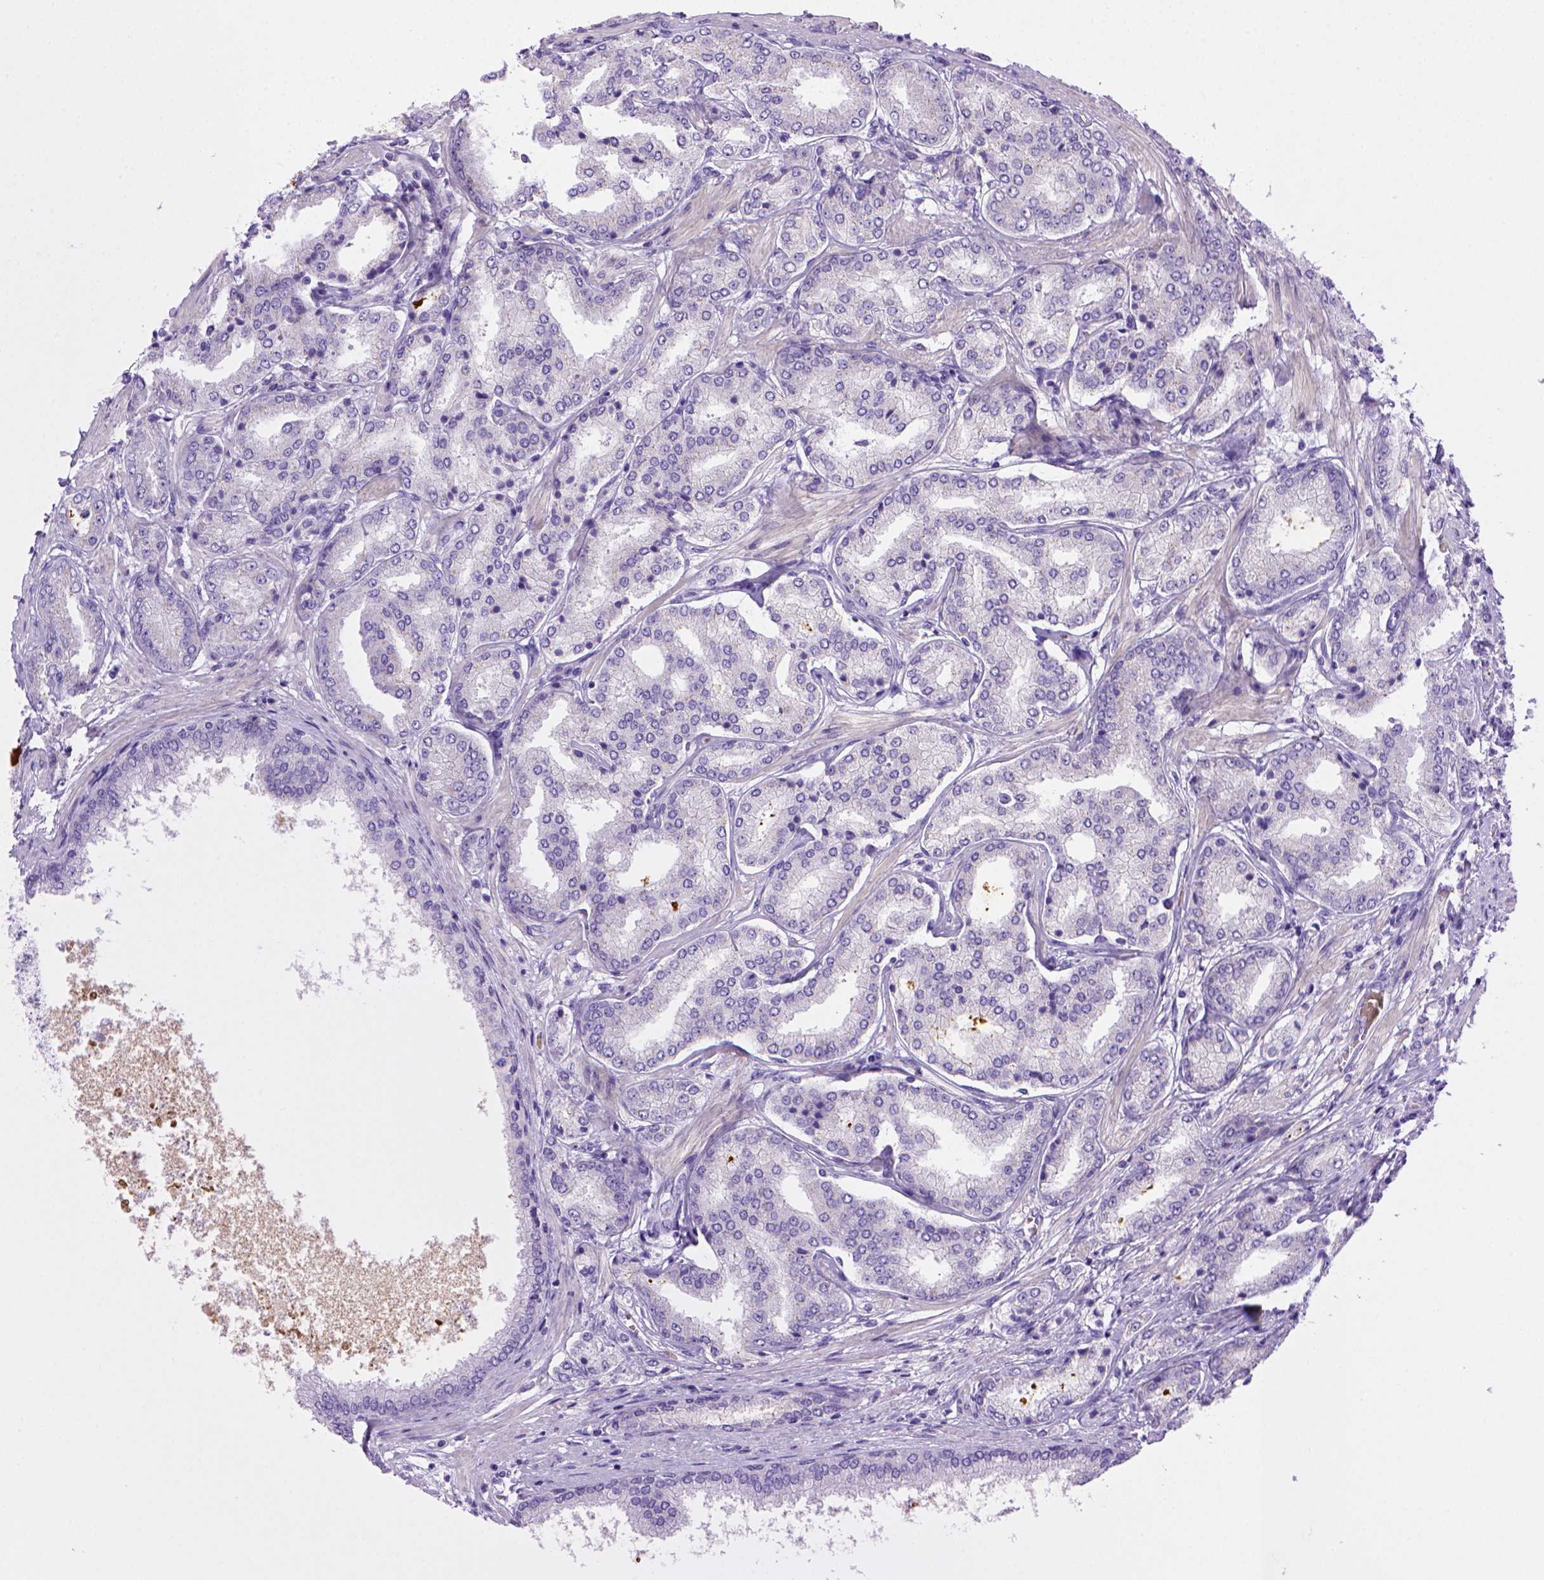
{"staining": {"intensity": "negative", "quantity": "none", "location": "none"}, "tissue": "prostate cancer", "cell_type": "Tumor cells", "image_type": "cancer", "snomed": [{"axis": "morphology", "description": "Adenocarcinoma, NOS"}, {"axis": "topography", "description": "Prostate"}], "caption": "DAB (3,3'-diaminobenzidine) immunohistochemical staining of human prostate cancer exhibits no significant staining in tumor cells.", "gene": "BAAT", "patient": {"sex": "male", "age": 63}}